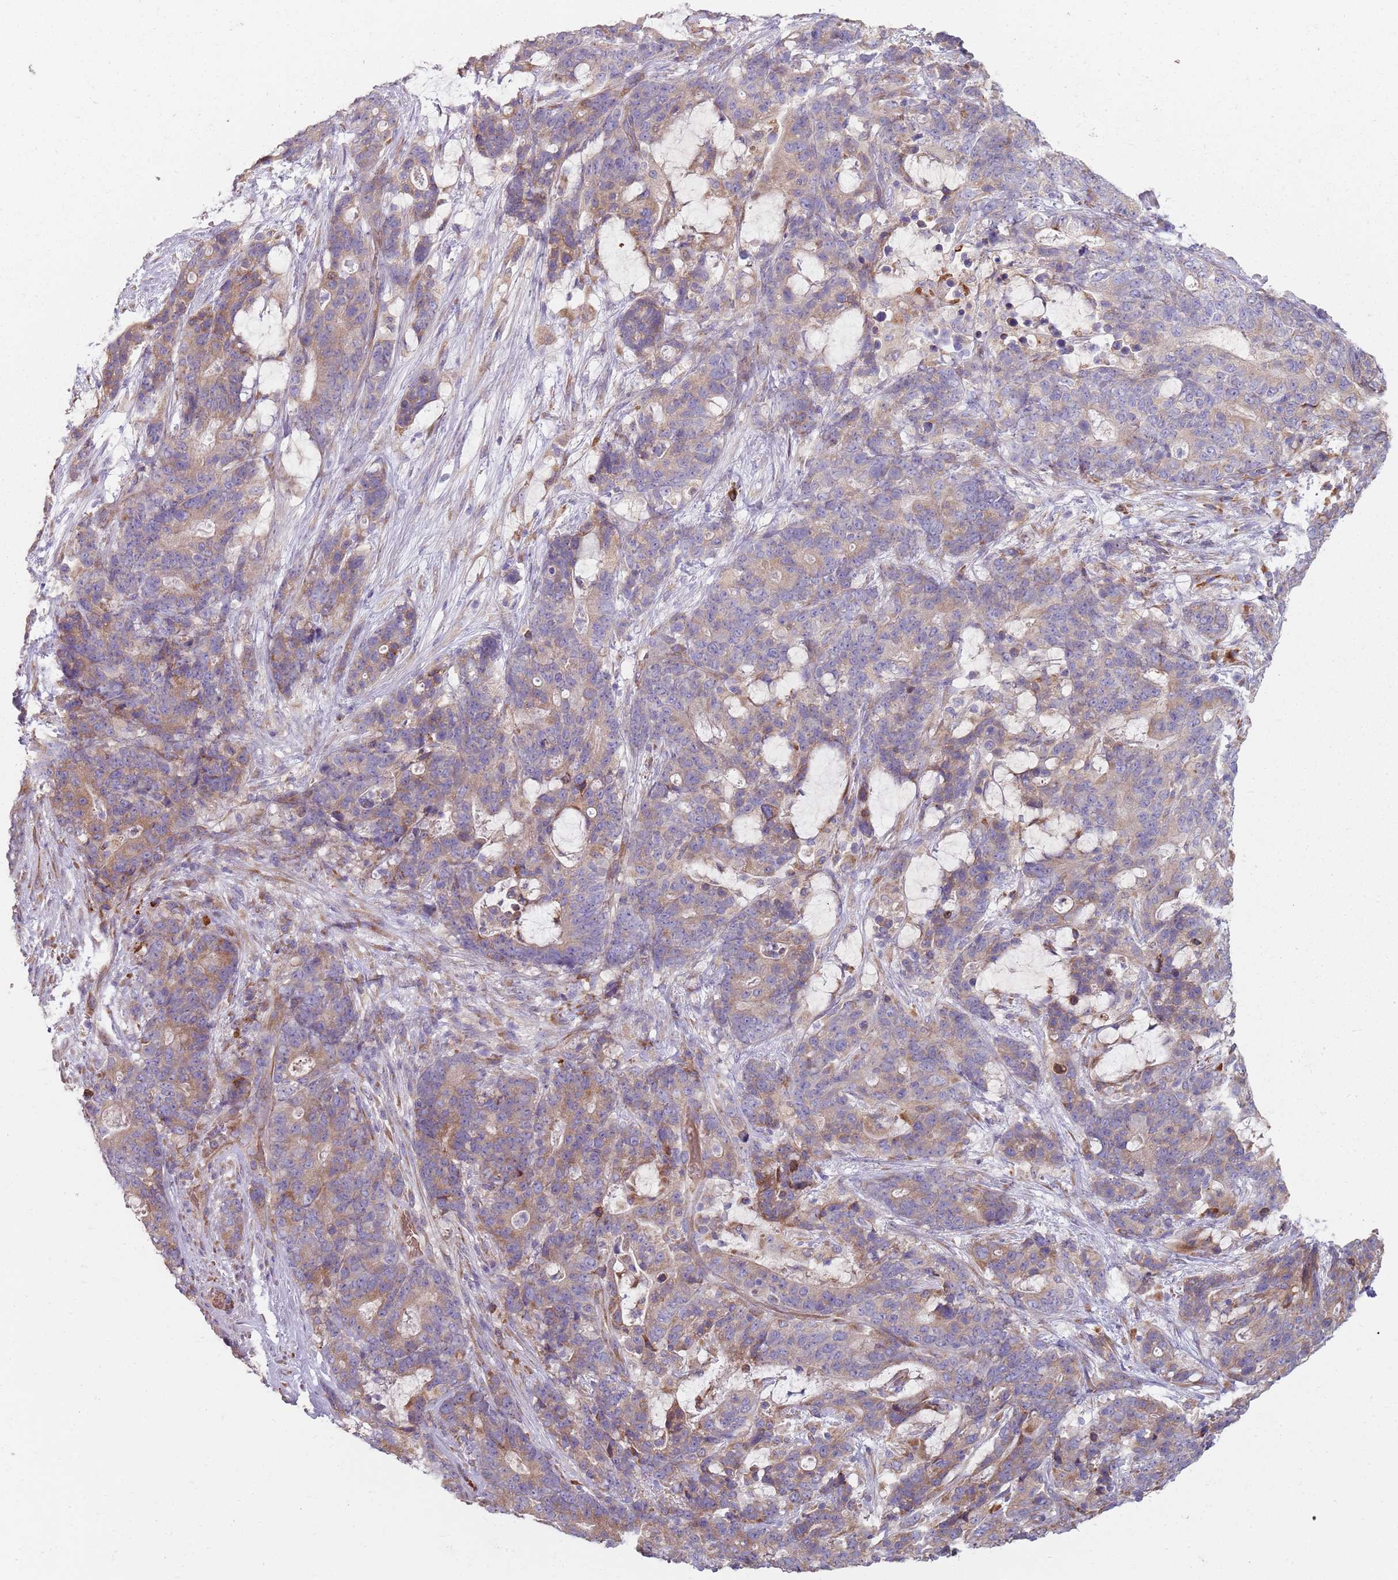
{"staining": {"intensity": "weak", "quantity": "25%-75%", "location": "cytoplasmic/membranous"}, "tissue": "stomach cancer", "cell_type": "Tumor cells", "image_type": "cancer", "snomed": [{"axis": "morphology", "description": "Normal tissue, NOS"}, {"axis": "morphology", "description": "Adenocarcinoma, NOS"}, {"axis": "topography", "description": "Stomach"}], "caption": "Immunohistochemistry (IHC) (DAB) staining of human stomach cancer (adenocarcinoma) reveals weak cytoplasmic/membranous protein positivity in about 25%-75% of tumor cells. (DAB IHC with brightfield microscopy, high magnification).", "gene": "SPATA2", "patient": {"sex": "female", "age": 64}}